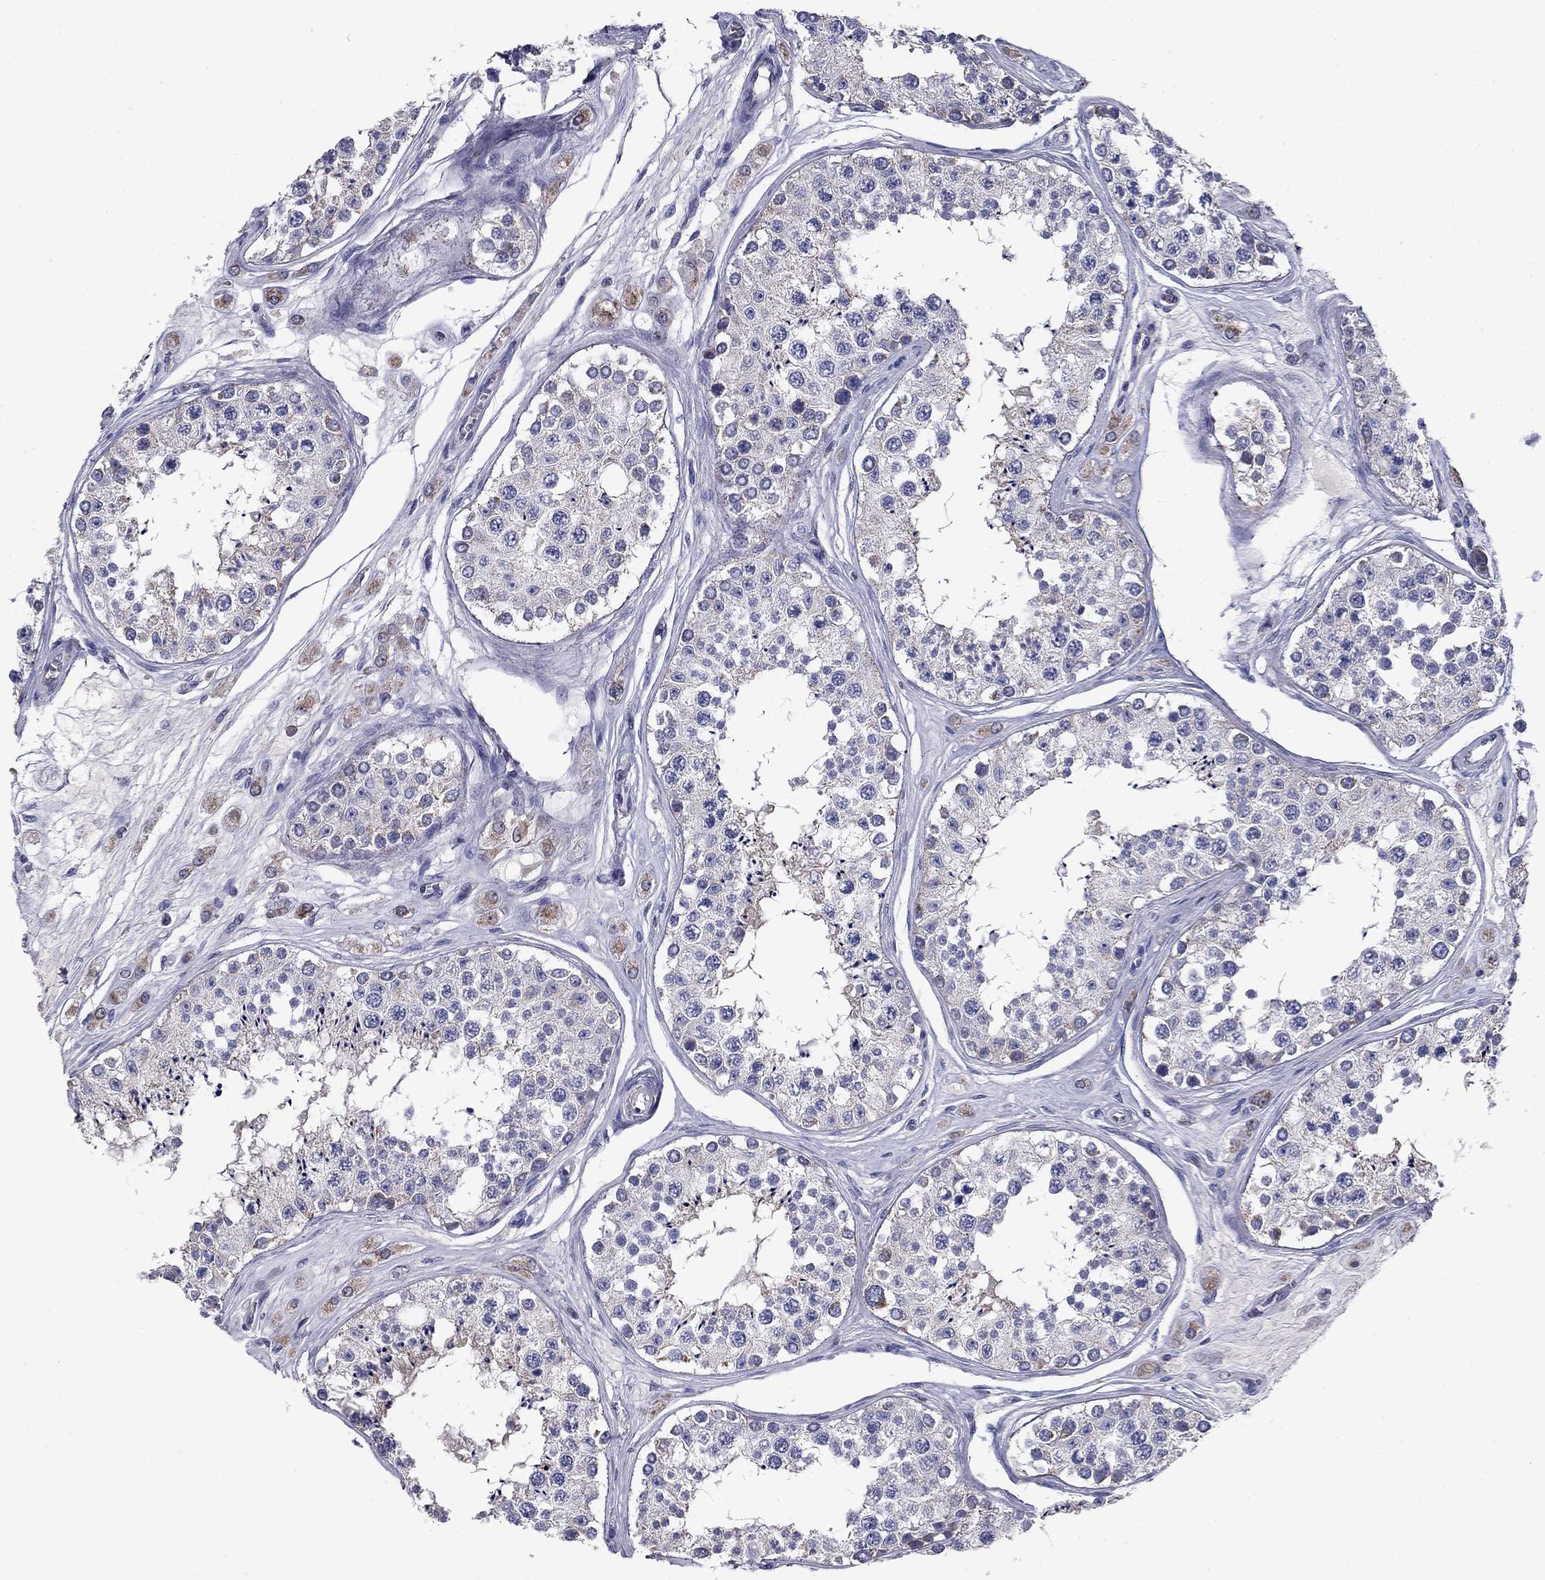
{"staining": {"intensity": "negative", "quantity": "none", "location": "none"}, "tissue": "testis", "cell_type": "Cells in seminiferous ducts", "image_type": "normal", "snomed": [{"axis": "morphology", "description": "Normal tissue, NOS"}, {"axis": "topography", "description": "Testis"}], "caption": "This micrograph is of benign testis stained with IHC to label a protein in brown with the nuclei are counter-stained blue. There is no staining in cells in seminiferous ducts.", "gene": "NDUFA4L2", "patient": {"sex": "male", "age": 25}}